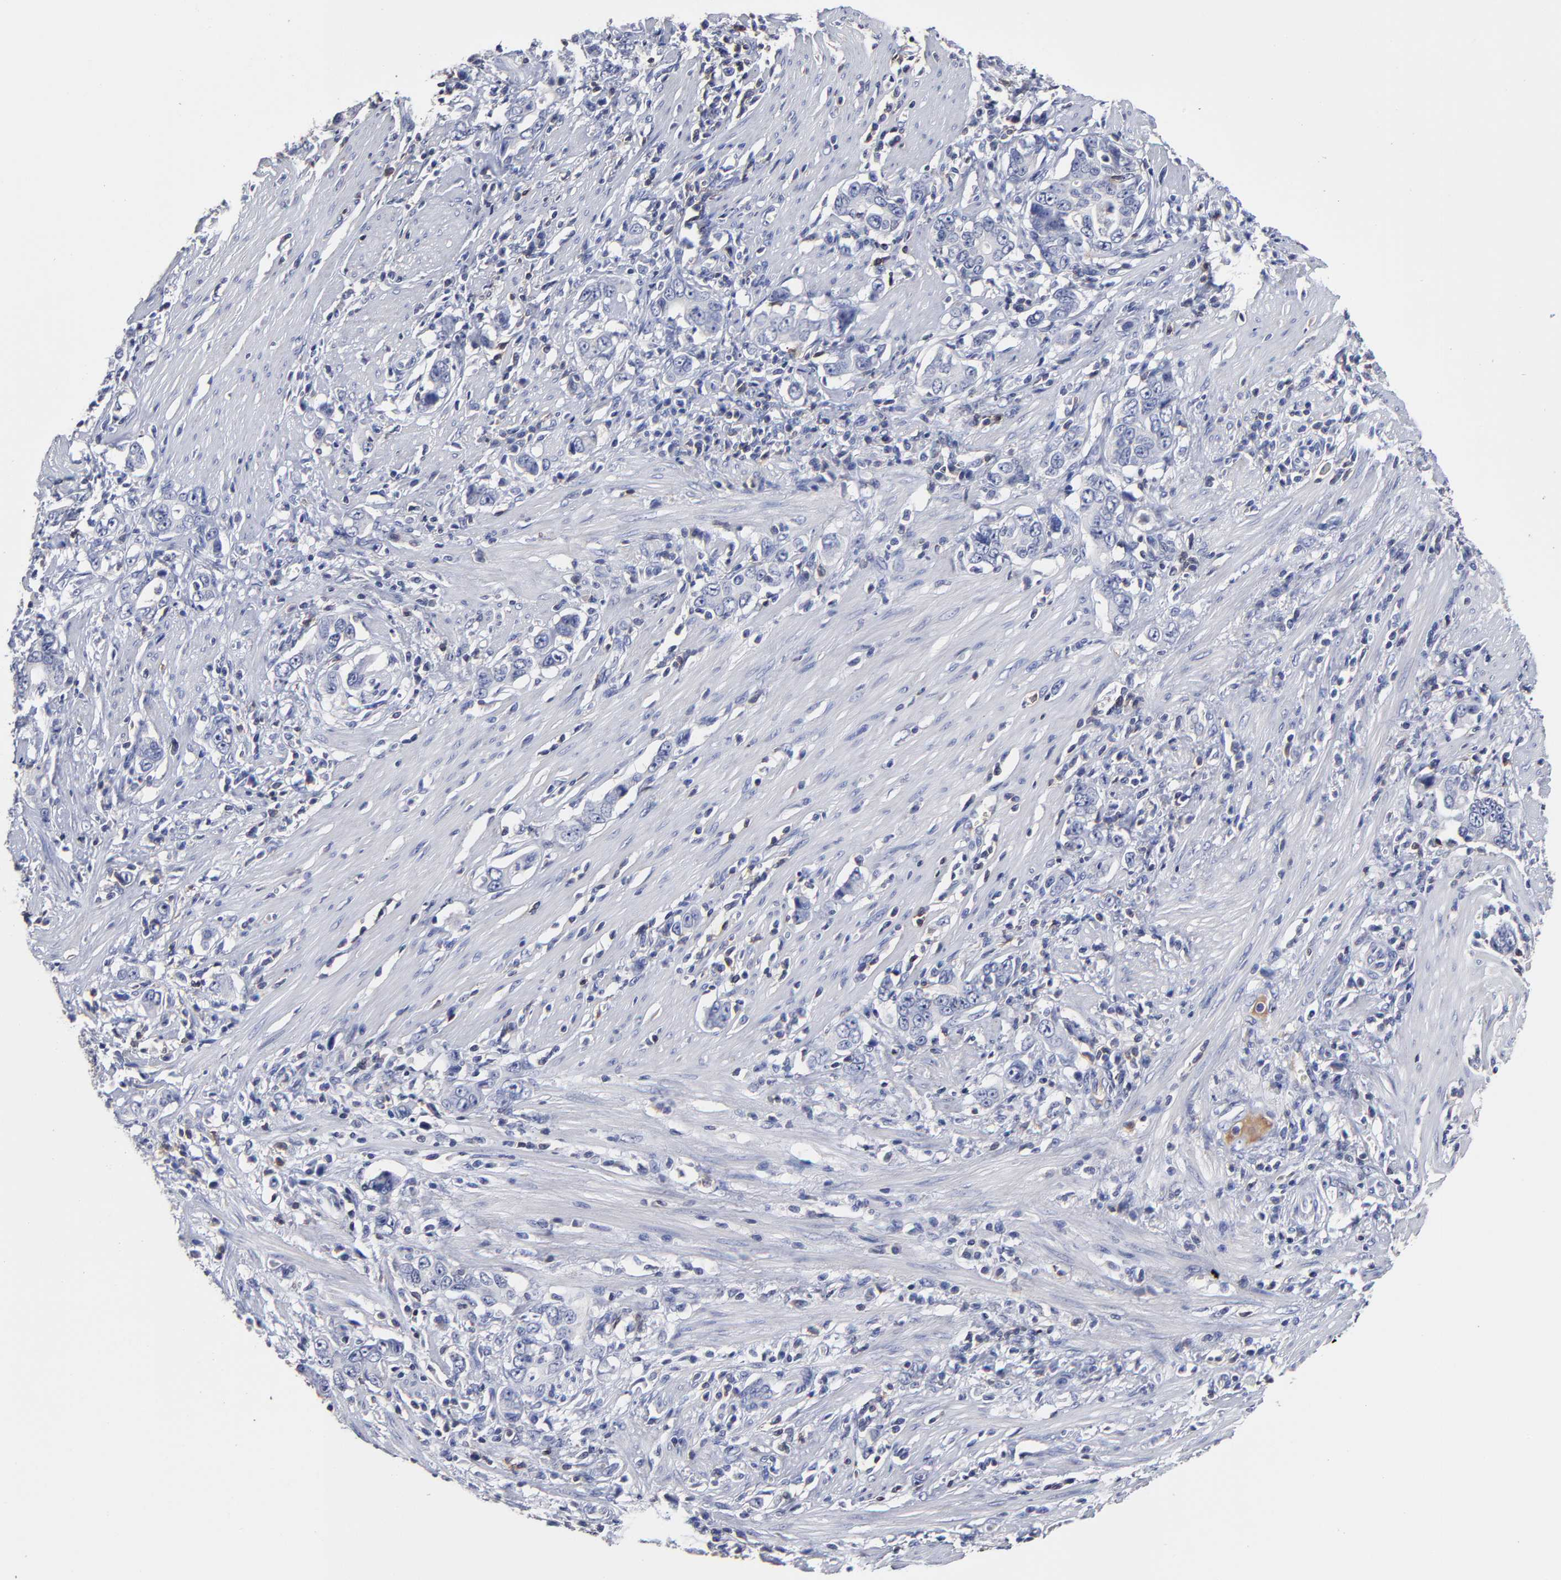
{"staining": {"intensity": "negative", "quantity": "none", "location": "none"}, "tissue": "stomach cancer", "cell_type": "Tumor cells", "image_type": "cancer", "snomed": [{"axis": "morphology", "description": "Adenocarcinoma, NOS"}, {"axis": "topography", "description": "Stomach, lower"}], "caption": "The histopathology image shows no staining of tumor cells in stomach cancer (adenocarcinoma). The staining was performed using DAB (3,3'-diaminobenzidine) to visualize the protein expression in brown, while the nuclei were stained in blue with hematoxylin (Magnification: 20x).", "gene": "TRAT1", "patient": {"sex": "female", "age": 72}}